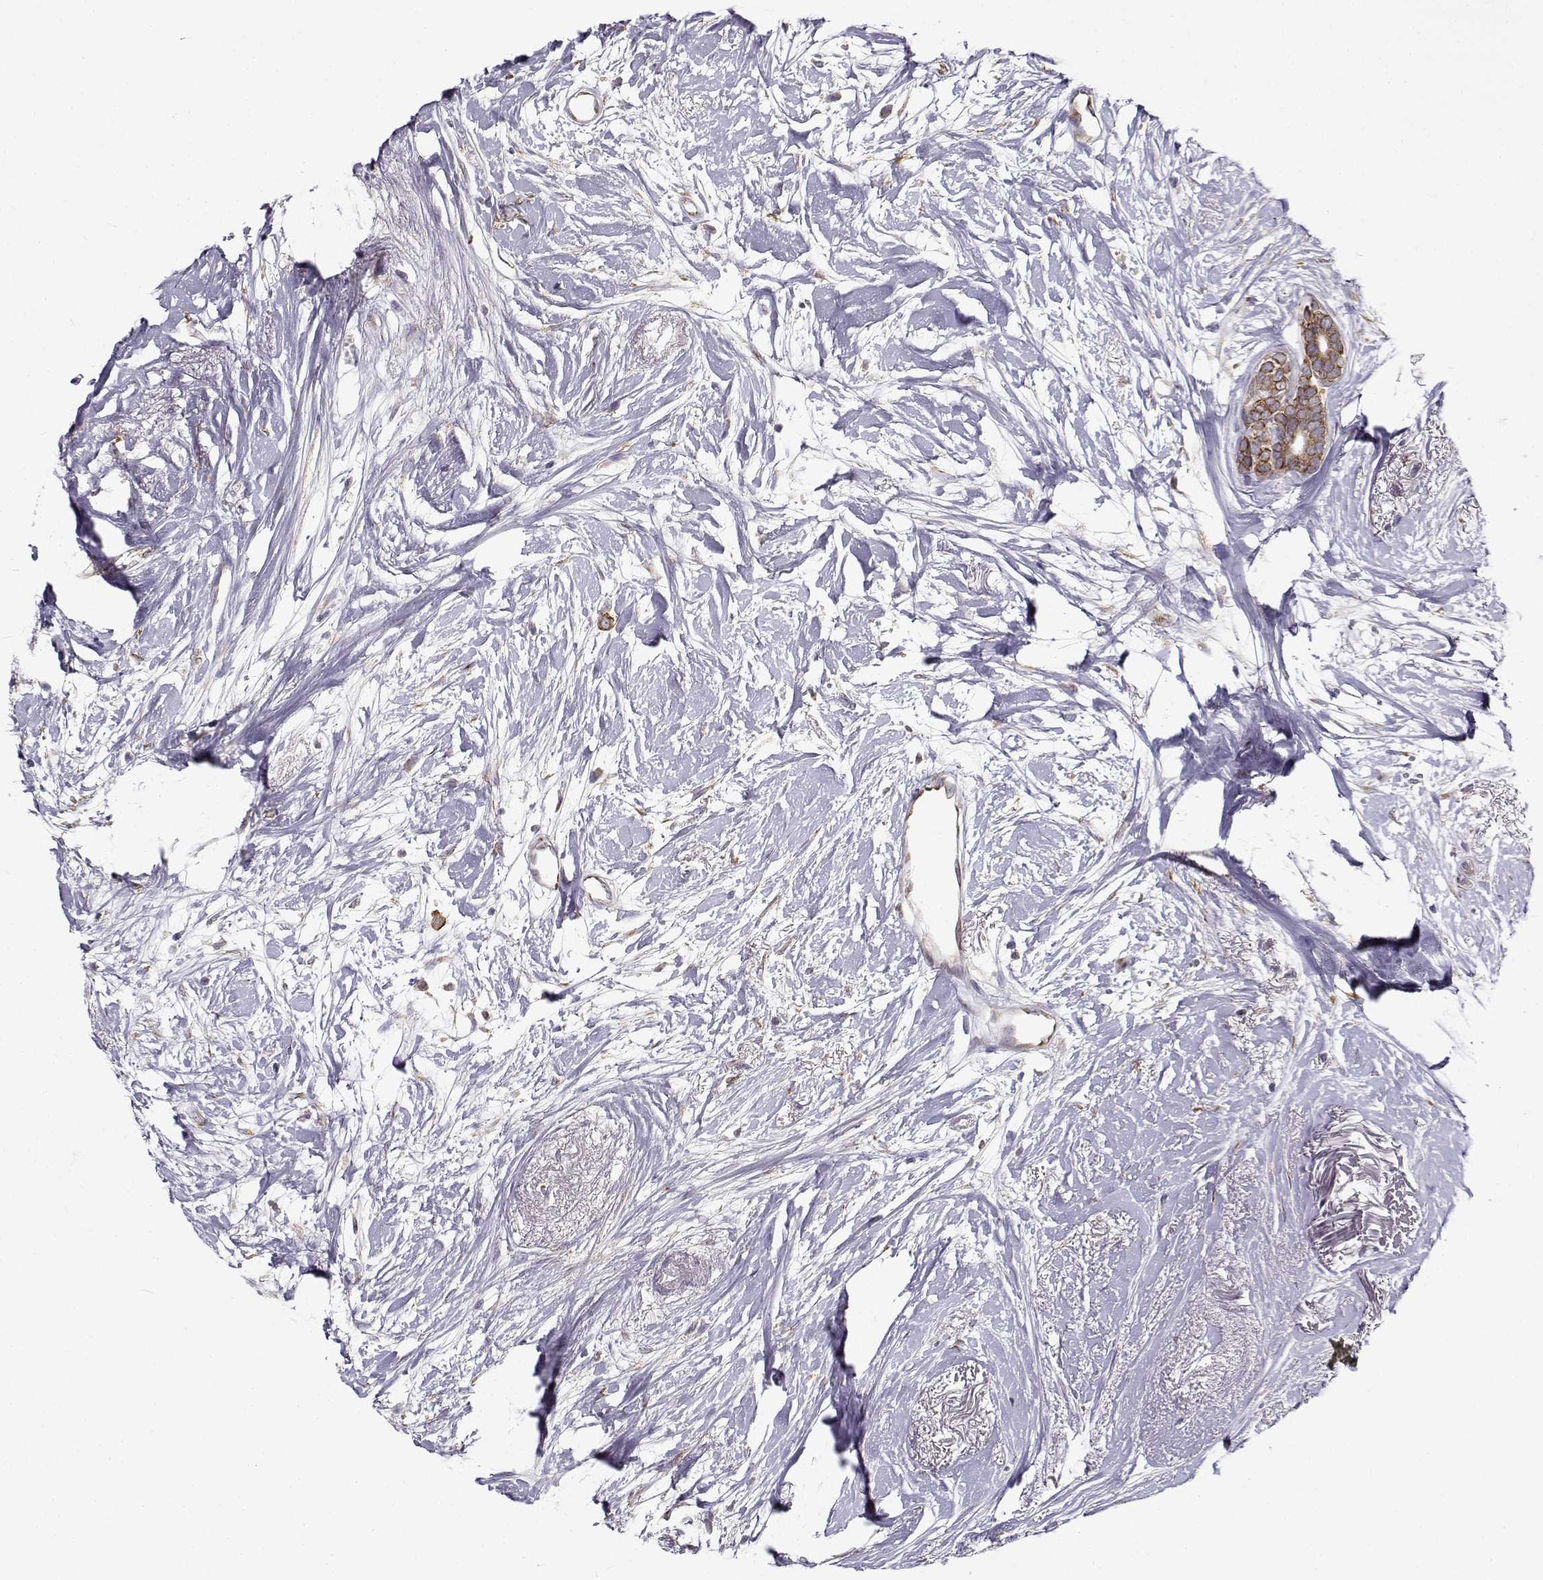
{"staining": {"intensity": "moderate", "quantity": ">75%", "location": "cytoplasmic/membranous"}, "tissue": "breast cancer", "cell_type": "Tumor cells", "image_type": "cancer", "snomed": [{"axis": "morphology", "description": "Duct carcinoma"}, {"axis": "topography", "description": "Breast"}], "caption": "Breast cancer (infiltrating ductal carcinoma) stained with DAB (3,3'-diaminobenzidine) immunohistochemistry reveals medium levels of moderate cytoplasmic/membranous positivity in about >75% of tumor cells.", "gene": "BEND6", "patient": {"sex": "female", "age": 40}}